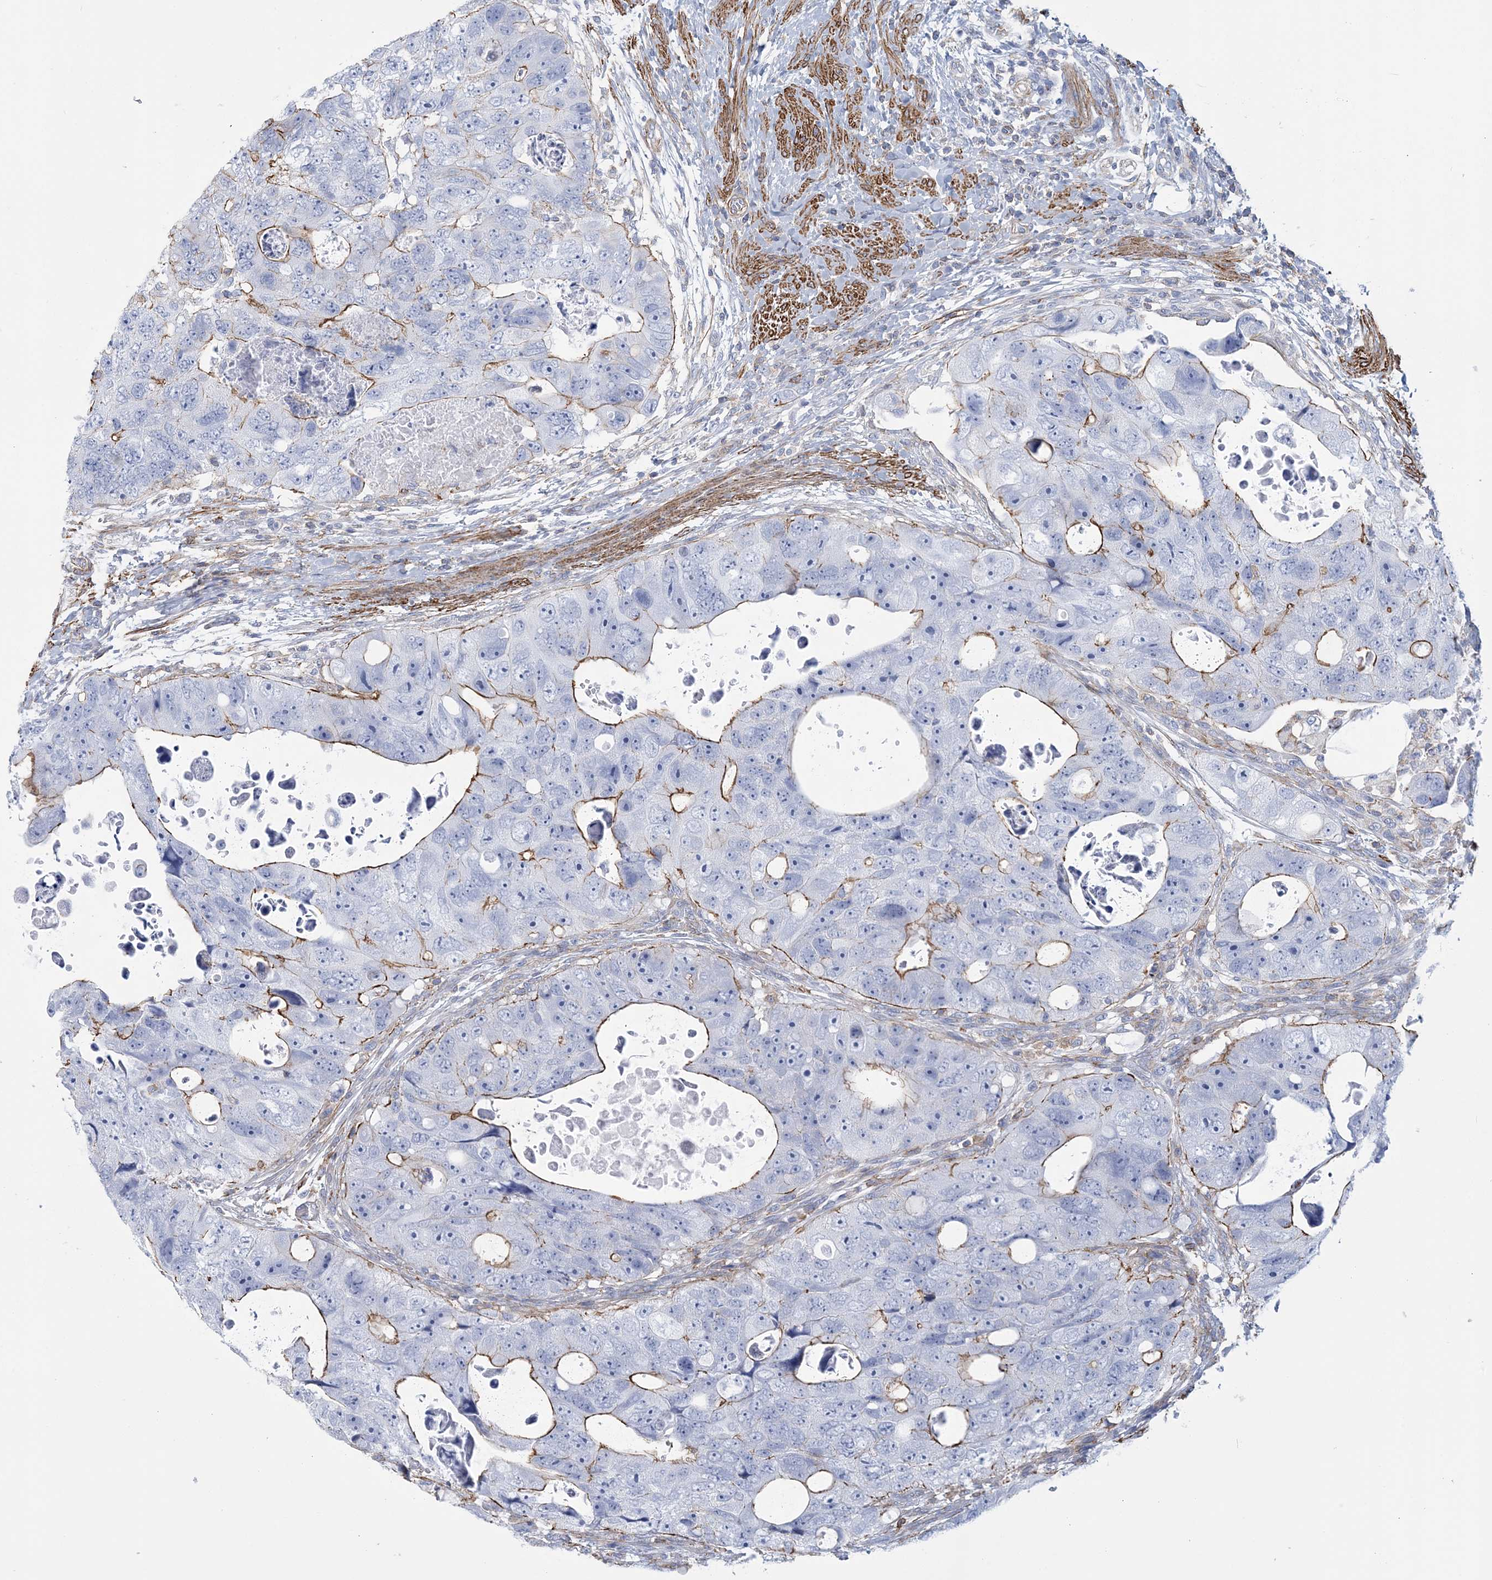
{"staining": {"intensity": "moderate", "quantity": ">75%", "location": "cytoplasmic/membranous"}, "tissue": "colorectal cancer", "cell_type": "Tumor cells", "image_type": "cancer", "snomed": [{"axis": "morphology", "description": "Adenocarcinoma, NOS"}, {"axis": "topography", "description": "Rectum"}], "caption": "Immunohistochemical staining of human adenocarcinoma (colorectal) exhibits medium levels of moderate cytoplasmic/membranous expression in approximately >75% of tumor cells.", "gene": "C11orf21", "patient": {"sex": "male", "age": 59}}